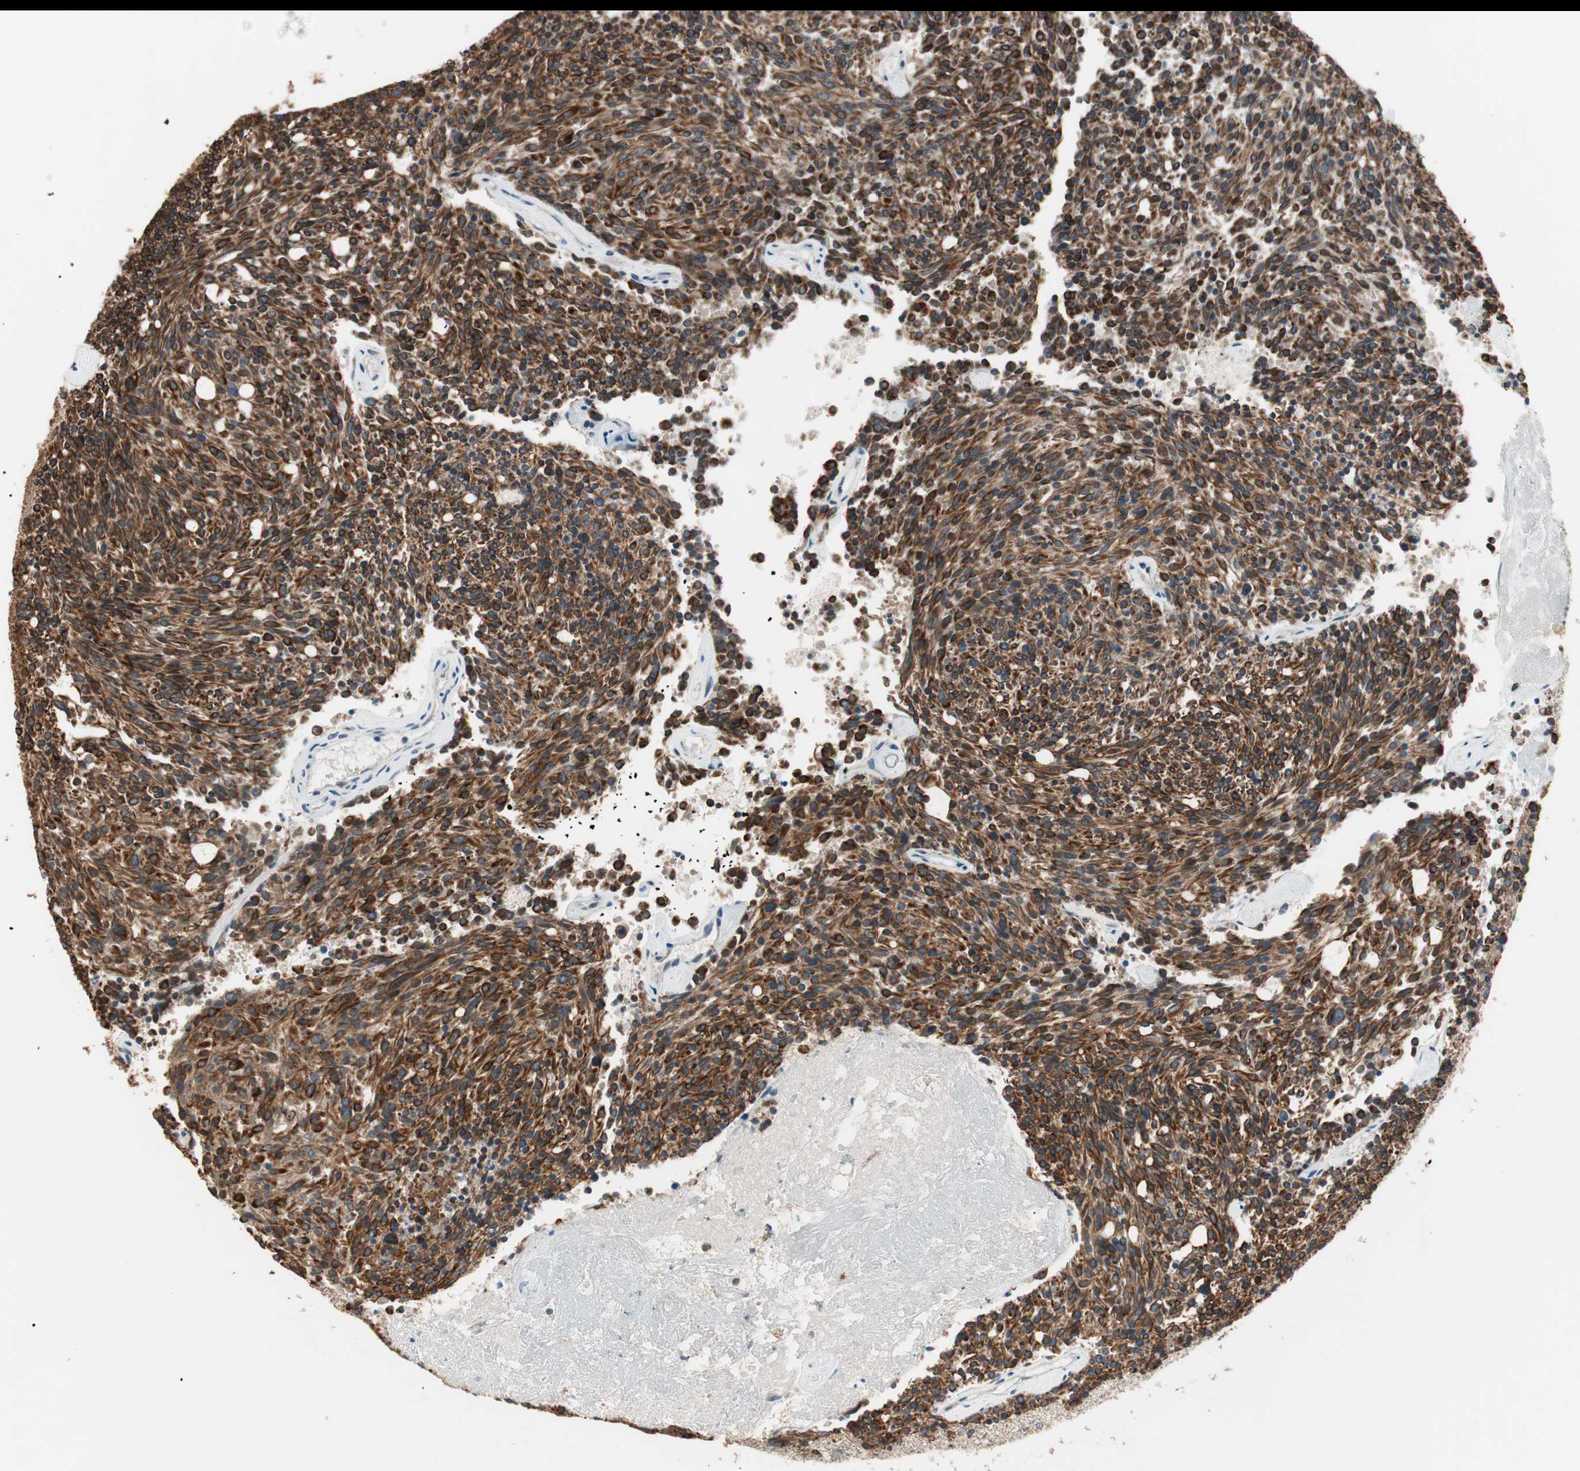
{"staining": {"intensity": "strong", "quantity": ">75%", "location": "cytoplasmic/membranous"}, "tissue": "carcinoid", "cell_type": "Tumor cells", "image_type": "cancer", "snomed": [{"axis": "morphology", "description": "Carcinoid, malignant, NOS"}, {"axis": "topography", "description": "Pancreas"}], "caption": "Immunohistochemistry of human carcinoid reveals high levels of strong cytoplasmic/membranous expression in about >75% of tumor cells.", "gene": "TRIM21", "patient": {"sex": "female", "age": 54}}